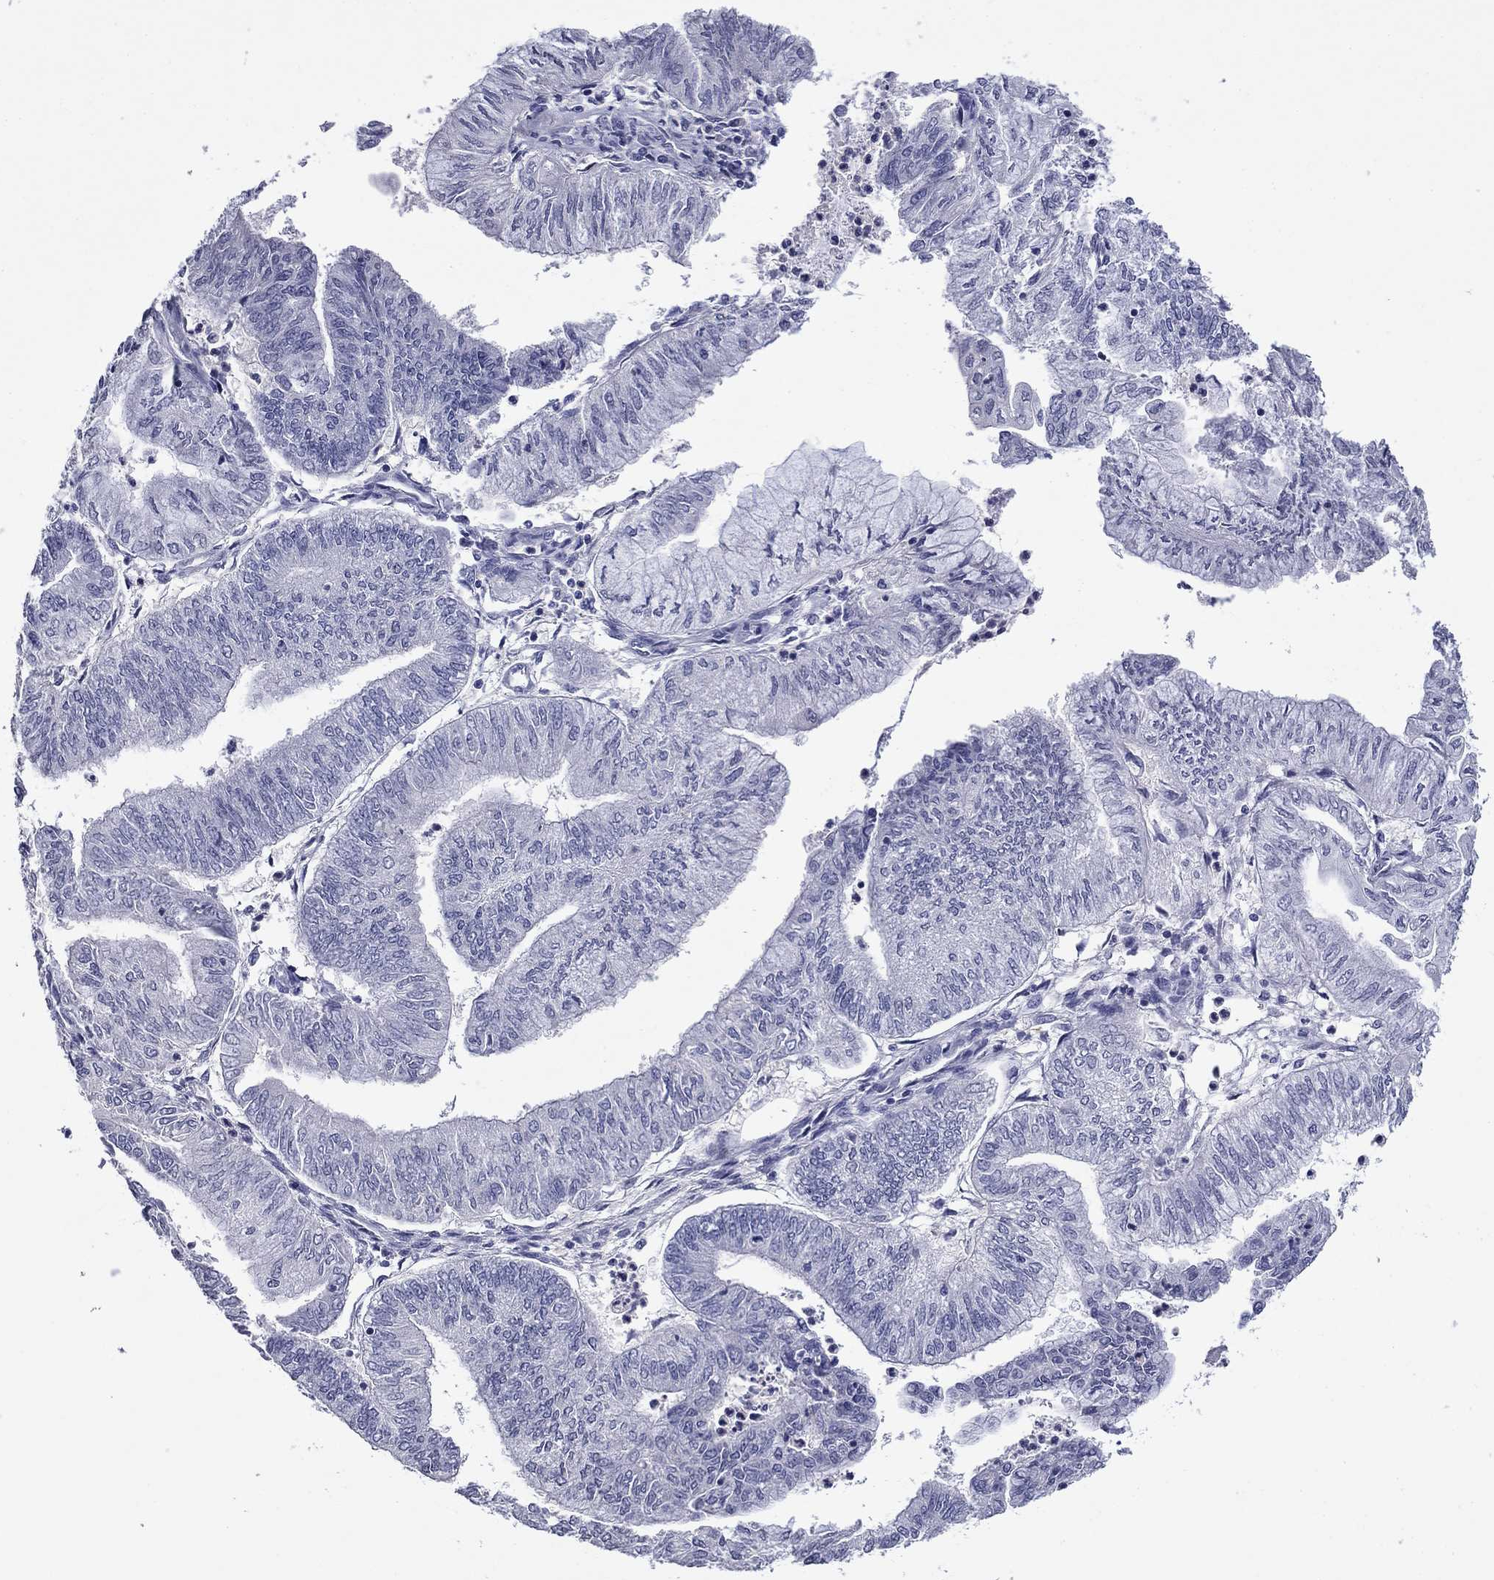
{"staining": {"intensity": "negative", "quantity": "none", "location": "none"}, "tissue": "endometrial cancer", "cell_type": "Tumor cells", "image_type": "cancer", "snomed": [{"axis": "morphology", "description": "Adenocarcinoma, NOS"}, {"axis": "topography", "description": "Endometrium"}], "caption": "Tumor cells show no significant expression in endometrial adenocarcinoma.", "gene": "CFAP119", "patient": {"sex": "female", "age": 59}}